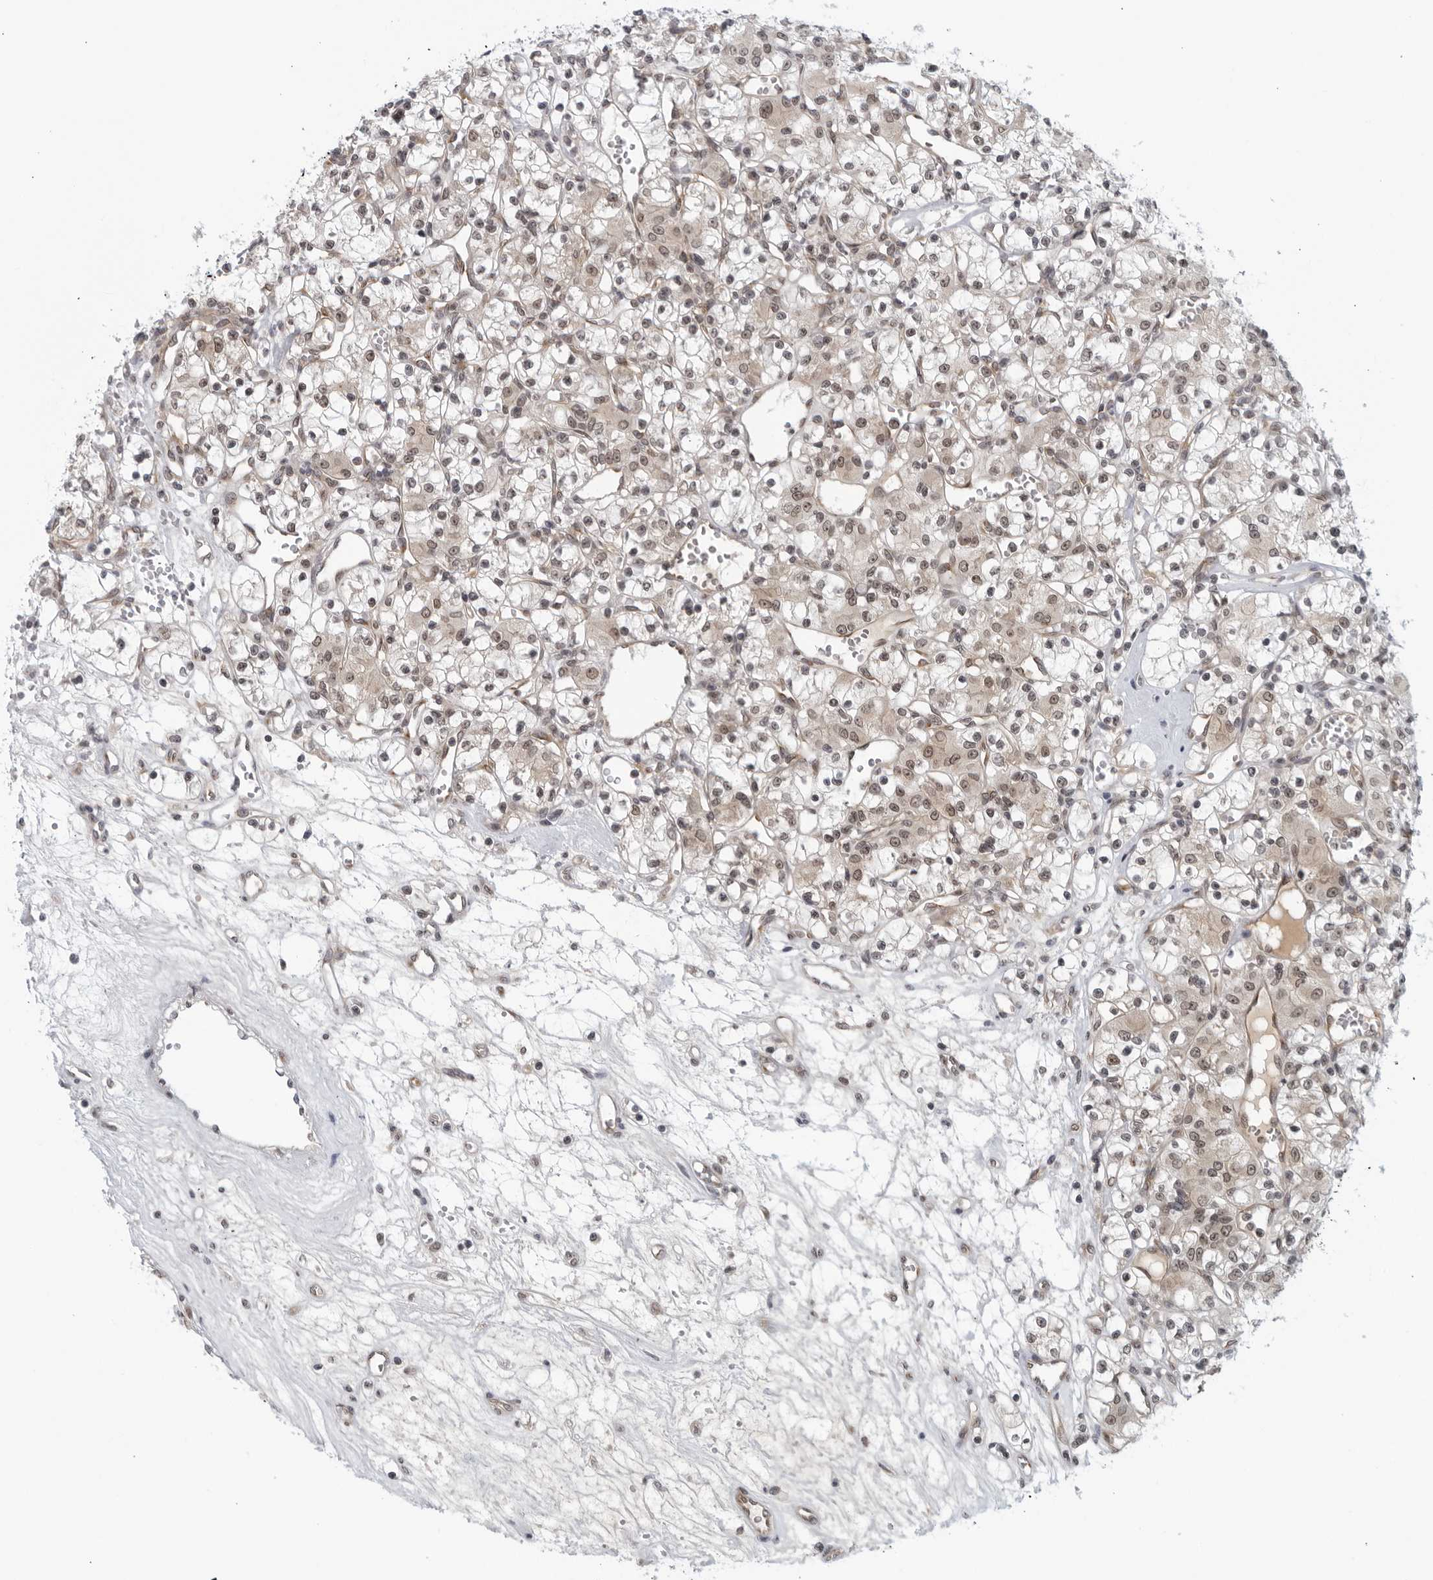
{"staining": {"intensity": "weak", "quantity": "25%-75%", "location": "nuclear"}, "tissue": "renal cancer", "cell_type": "Tumor cells", "image_type": "cancer", "snomed": [{"axis": "morphology", "description": "Adenocarcinoma, NOS"}, {"axis": "topography", "description": "Kidney"}], "caption": "Immunohistochemical staining of human renal cancer (adenocarcinoma) reveals weak nuclear protein staining in about 25%-75% of tumor cells.", "gene": "RC3H1", "patient": {"sex": "female", "age": 59}}